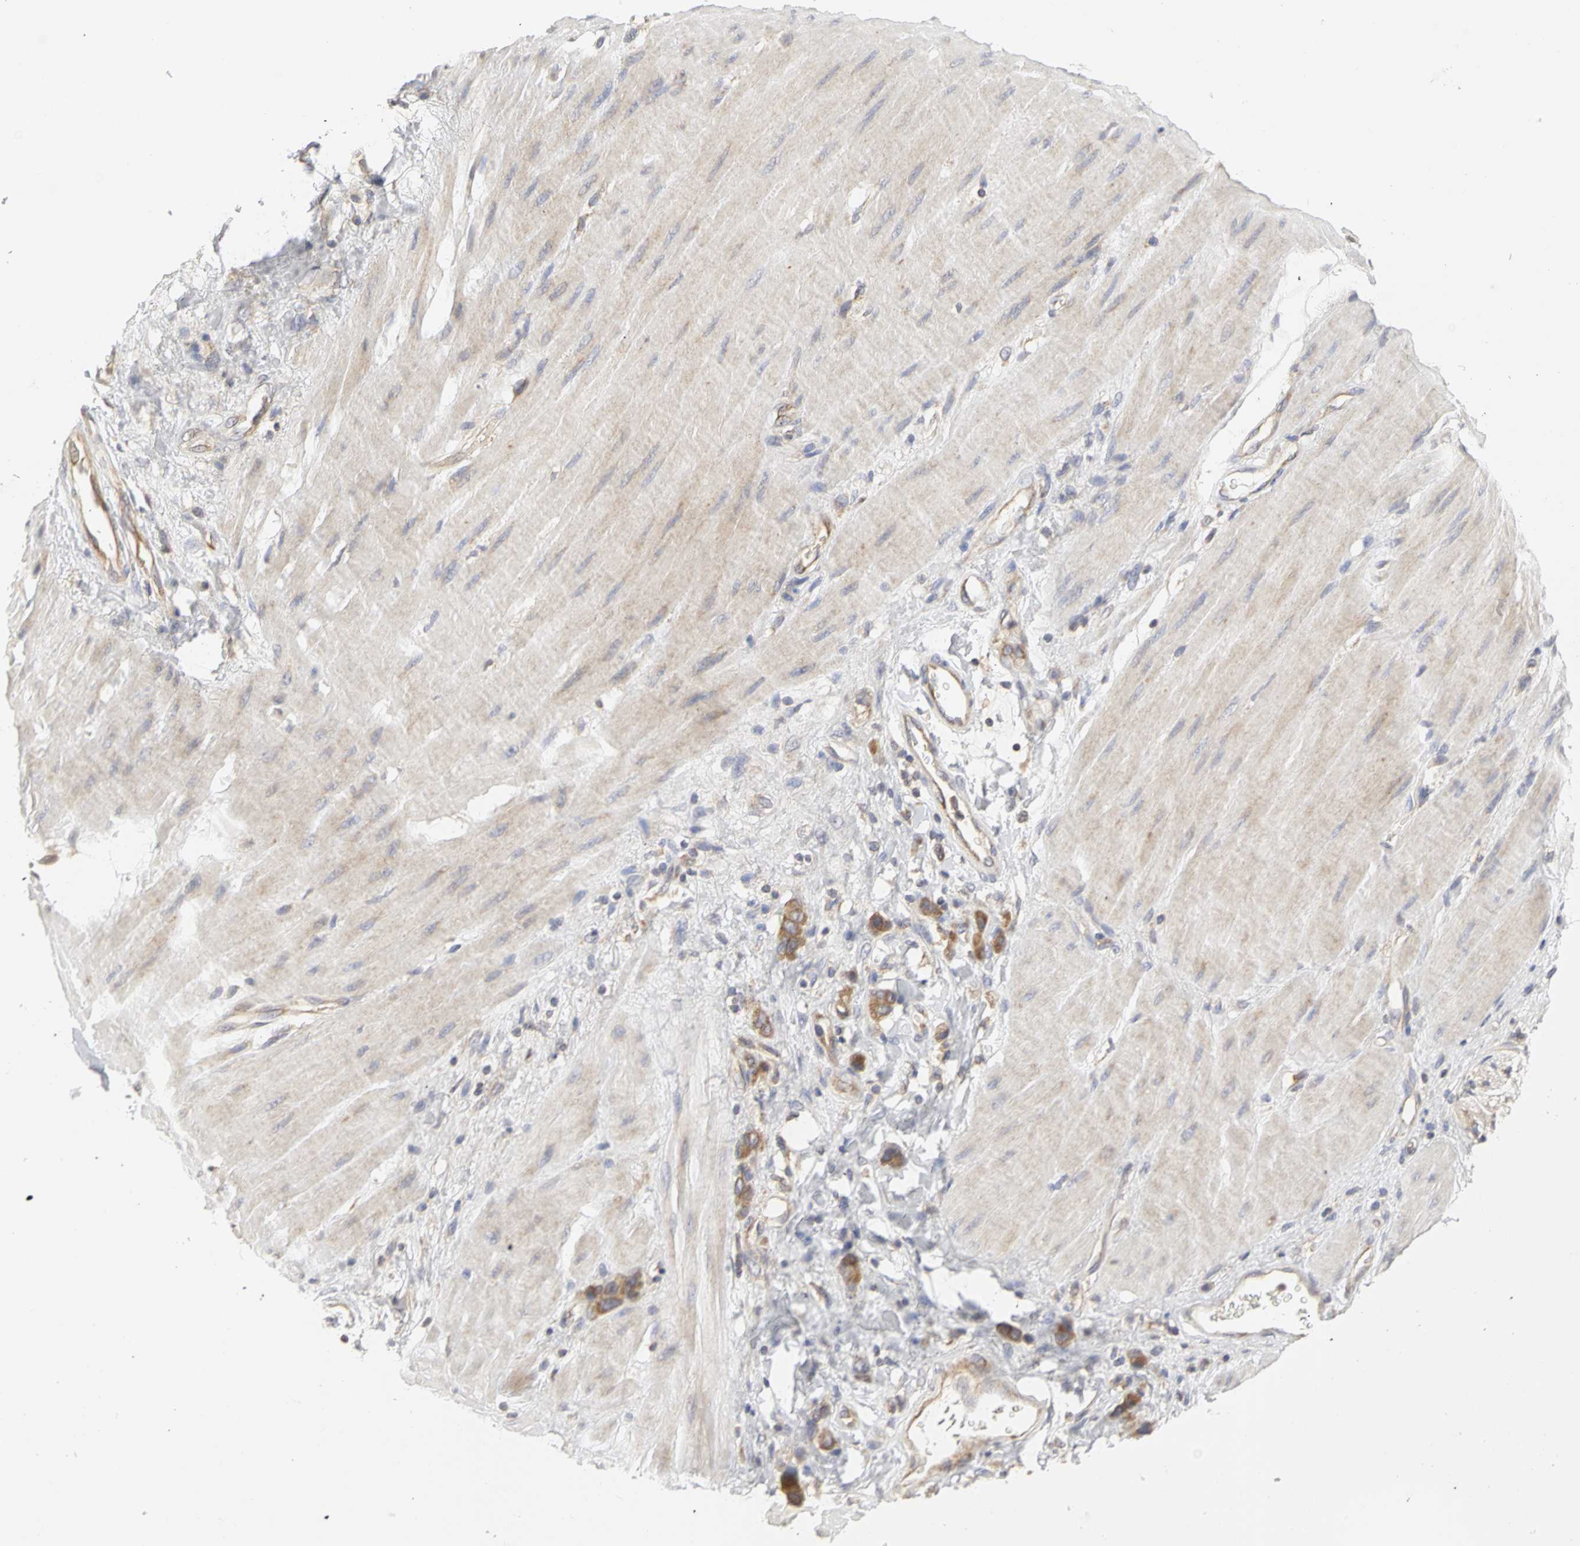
{"staining": {"intensity": "moderate", "quantity": ">75%", "location": "cytoplasmic/membranous"}, "tissue": "stomach cancer", "cell_type": "Tumor cells", "image_type": "cancer", "snomed": [{"axis": "morphology", "description": "Adenocarcinoma, NOS"}, {"axis": "topography", "description": "Stomach"}], "caption": "DAB immunohistochemical staining of human adenocarcinoma (stomach) exhibits moderate cytoplasmic/membranous protein positivity in approximately >75% of tumor cells.", "gene": "IRAK1", "patient": {"sex": "male", "age": 82}}